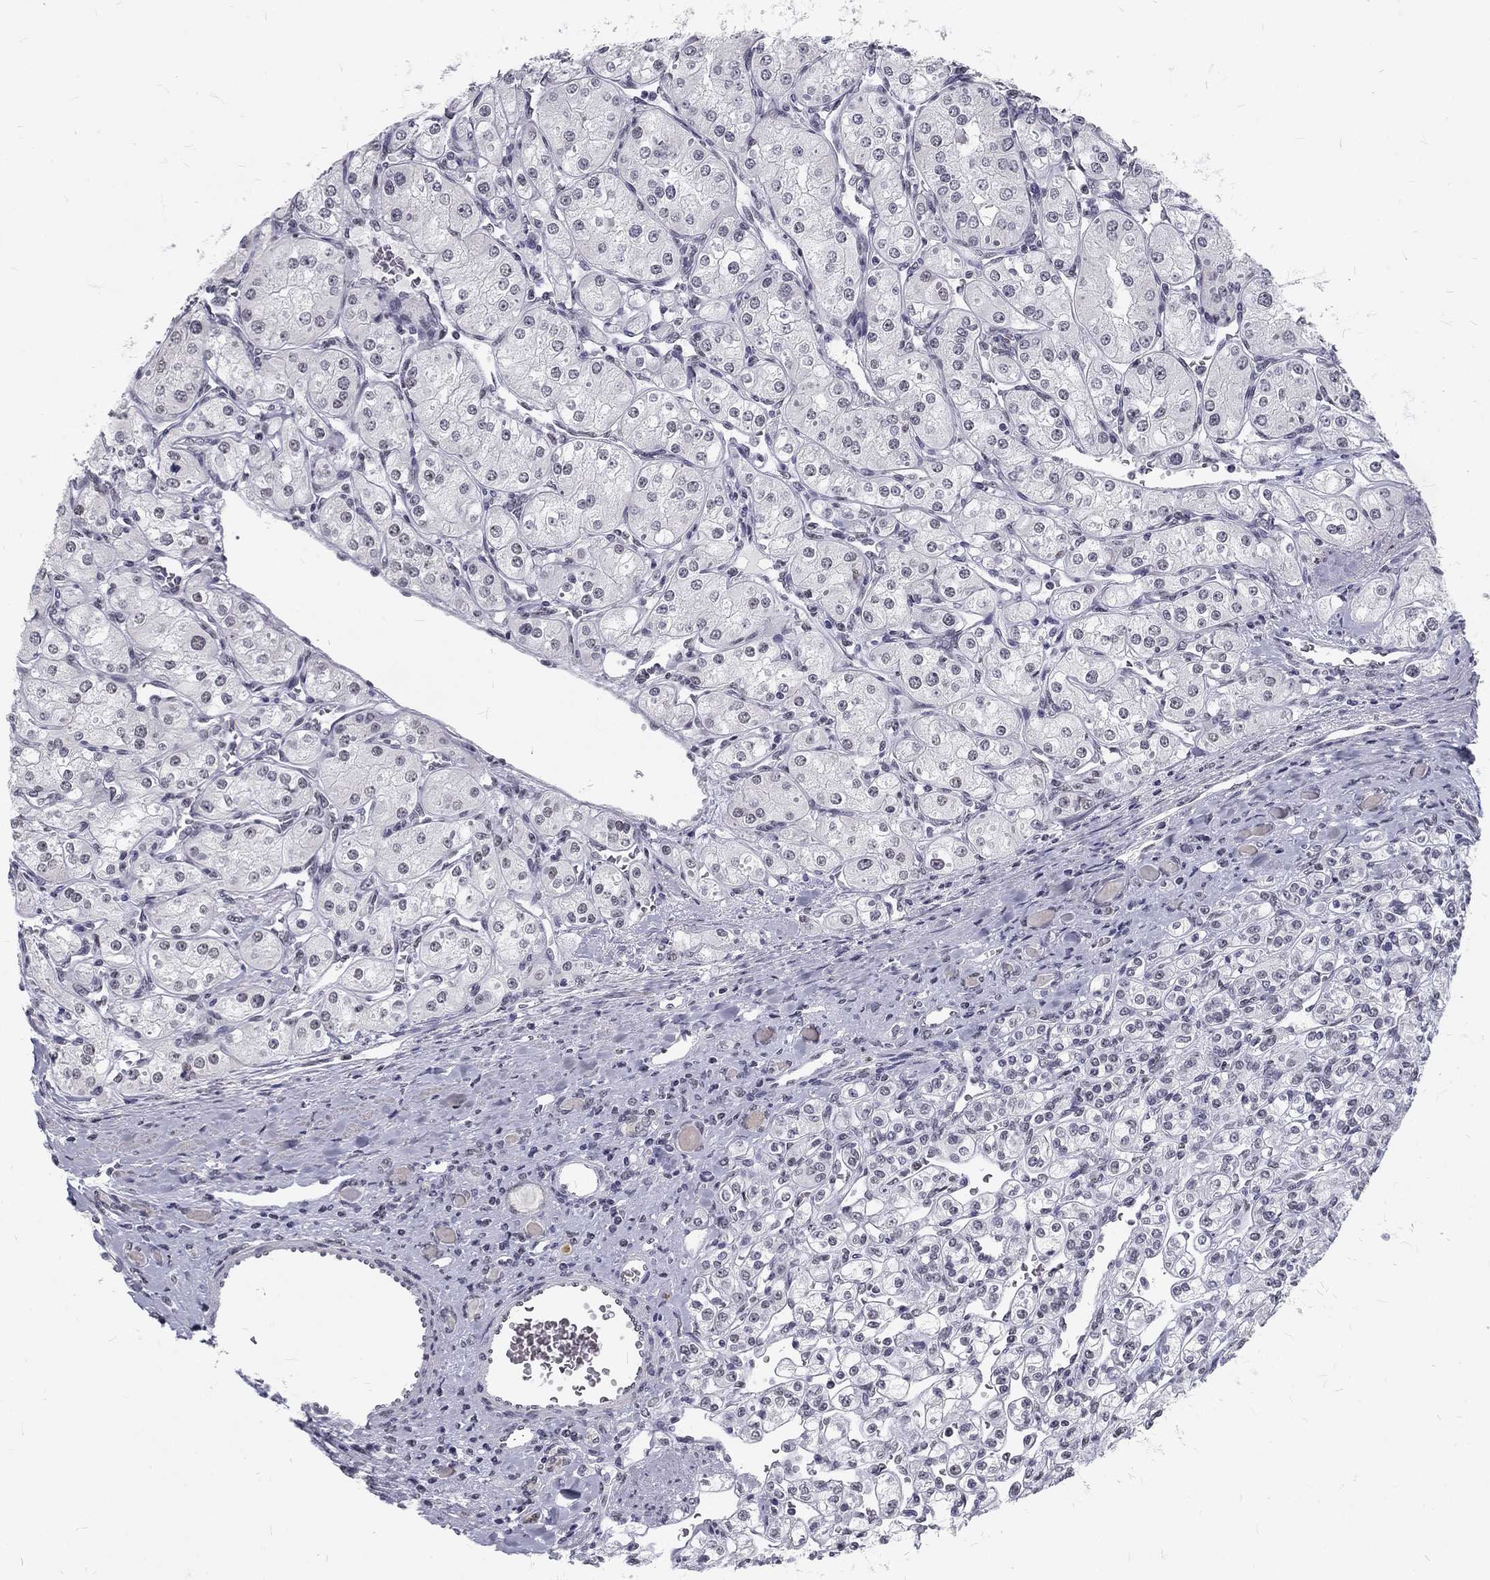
{"staining": {"intensity": "negative", "quantity": "none", "location": "none"}, "tissue": "renal cancer", "cell_type": "Tumor cells", "image_type": "cancer", "snomed": [{"axis": "morphology", "description": "Adenocarcinoma, NOS"}, {"axis": "topography", "description": "Kidney"}], "caption": "Tumor cells are negative for protein expression in human renal cancer (adenocarcinoma). Nuclei are stained in blue.", "gene": "SNORC", "patient": {"sex": "male", "age": 77}}